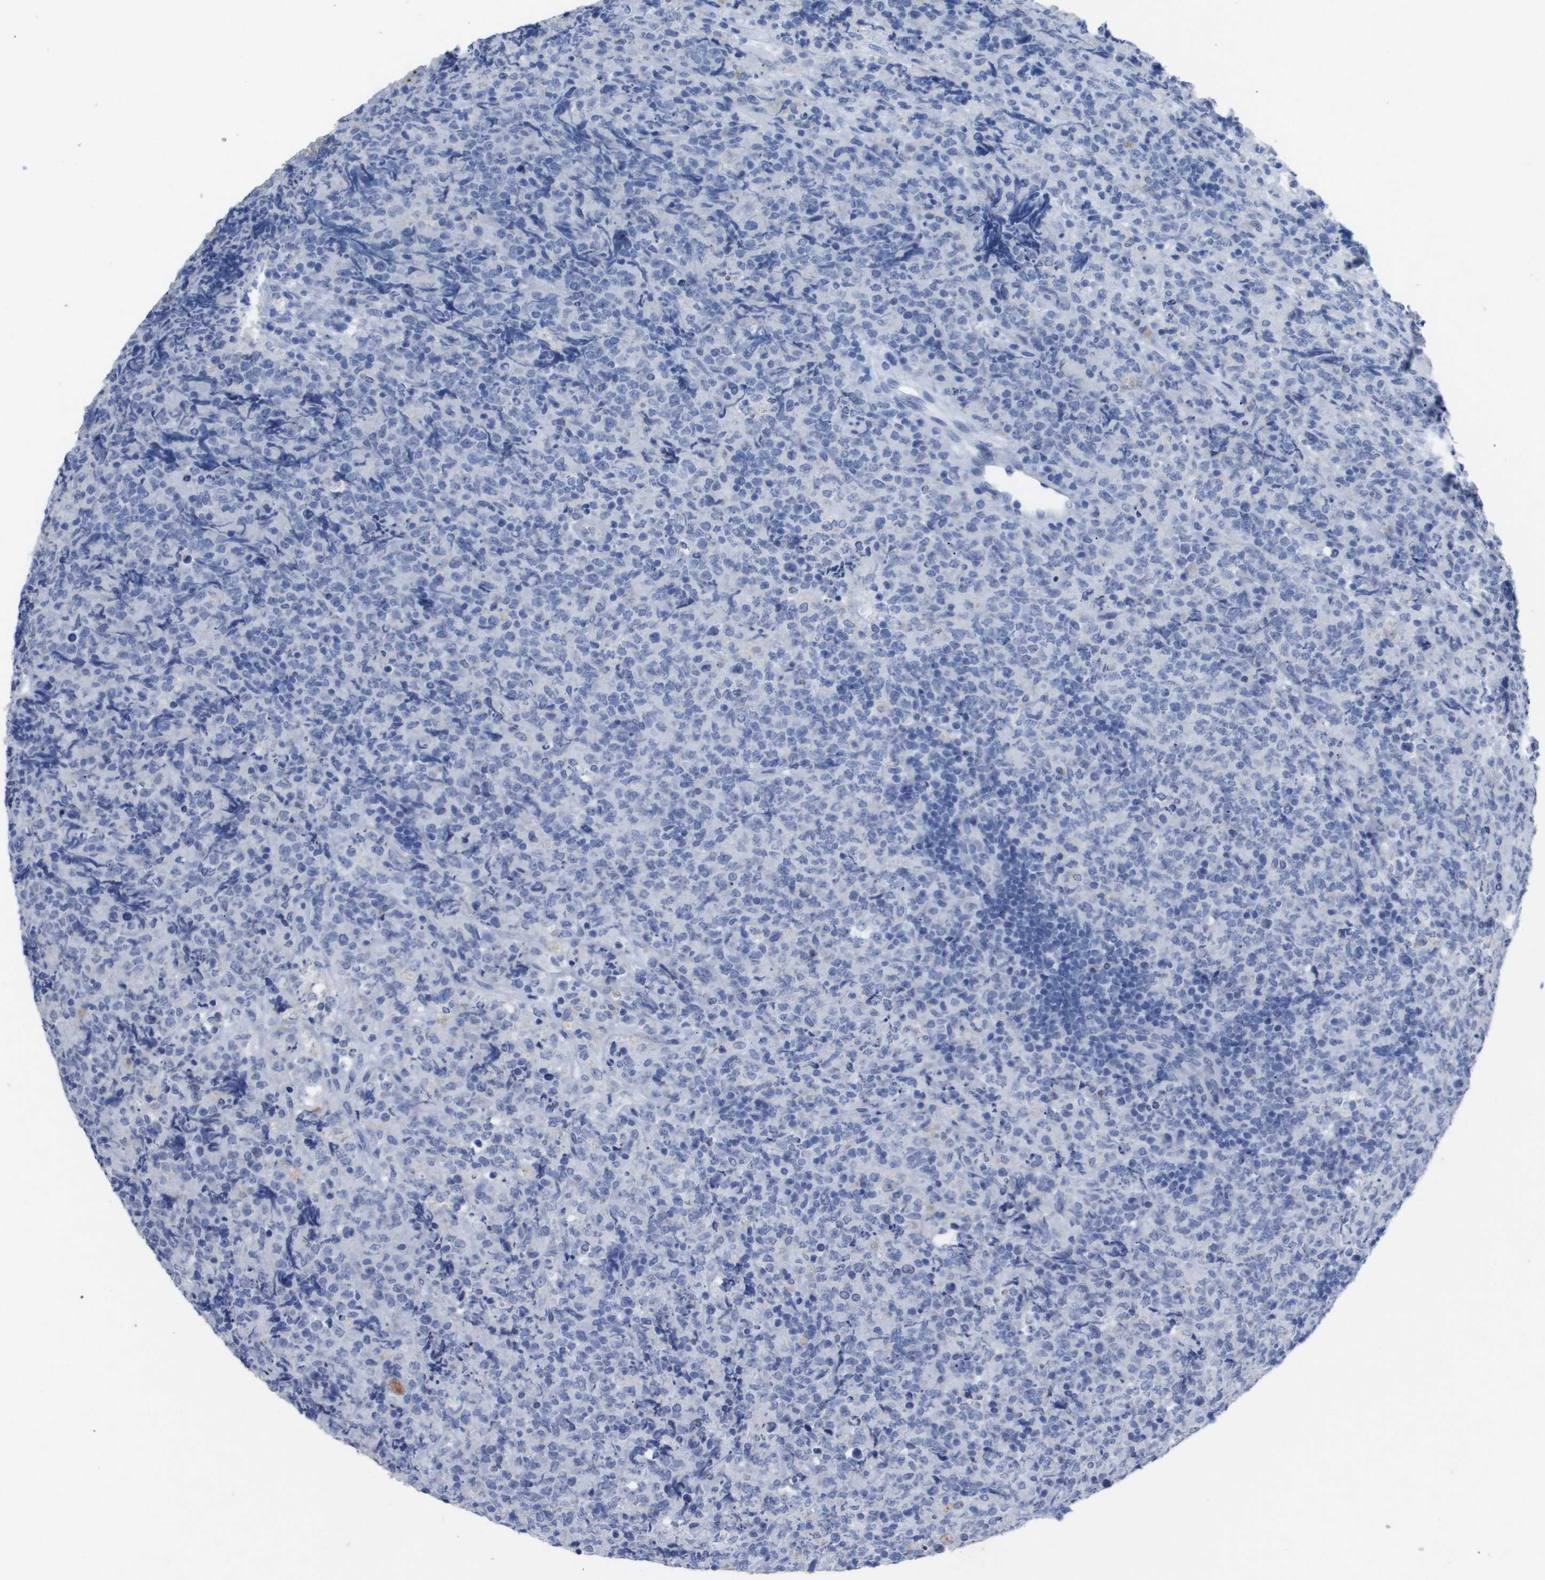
{"staining": {"intensity": "negative", "quantity": "none", "location": "none"}, "tissue": "lymphoma", "cell_type": "Tumor cells", "image_type": "cancer", "snomed": [{"axis": "morphology", "description": "Malignant lymphoma, non-Hodgkin's type, High grade"}, {"axis": "topography", "description": "Tonsil"}], "caption": "IHC of human lymphoma shows no positivity in tumor cells.", "gene": "GJB2", "patient": {"sex": "female", "age": 36}}